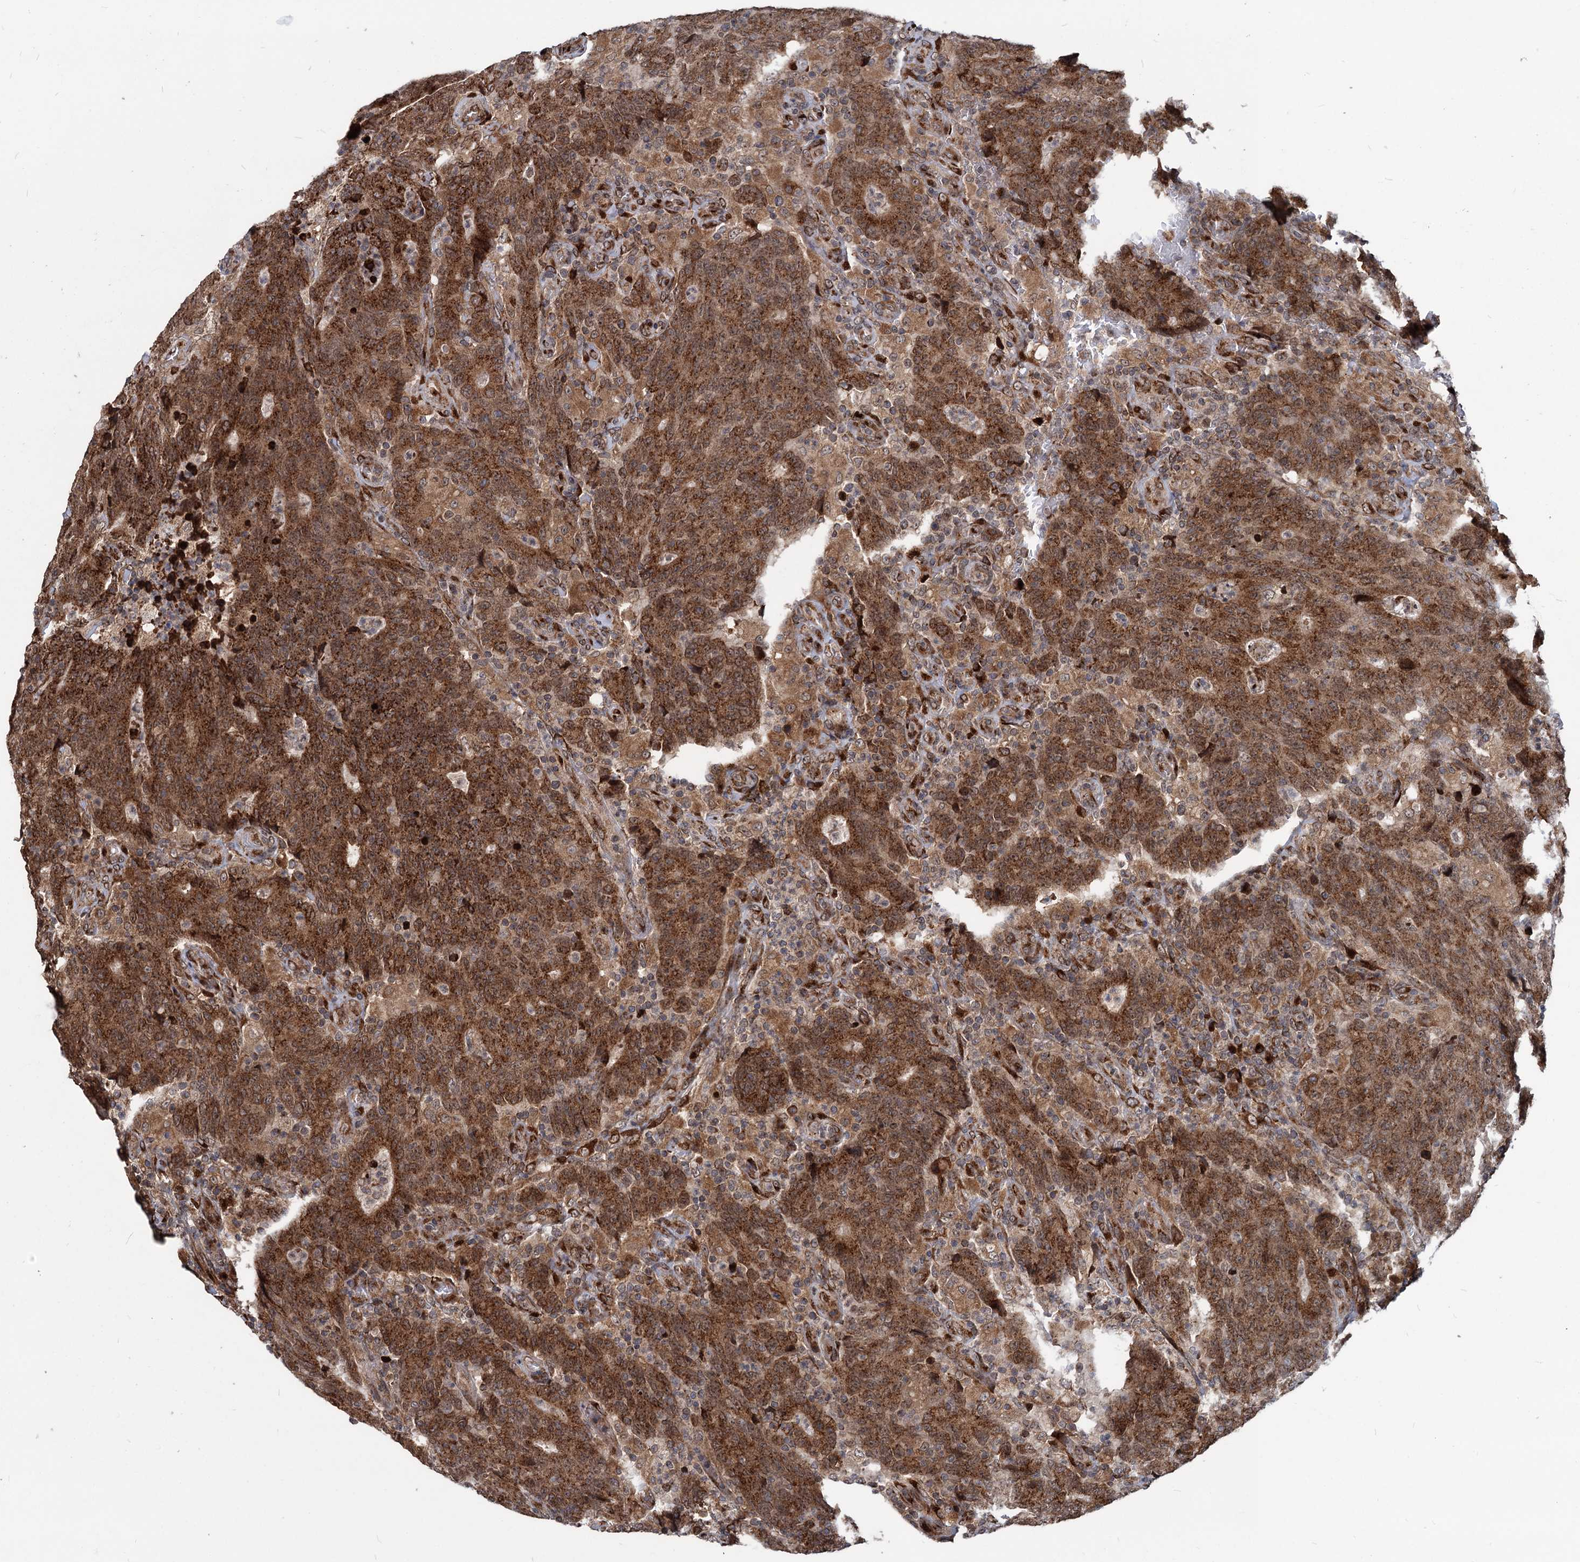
{"staining": {"intensity": "moderate", "quantity": ">75%", "location": "cytoplasmic/membranous,nuclear"}, "tissue": "colorectal cancer", "cell_type": "Tumor cells", "image_type": "cancer", "snomed": [{"axis": "morphology", "description": "Adenocarcinoma, NOS"}, {"axis": "topography", "description": "Colon"}], "caption": "Colorectal cancer (adenocarcinoma) stained for a protein demonstrates moderate cytoplasmic/membranous and nuclear positivity in tumor cells. The staining was performed using DAB (3,3'-diaminobenzidine), with brown indicating positive protein expression. Nuclei are stained blue with hematoxylin.", "gene": "SAAL1", "patient": {"sex": "female", "age": 75}}